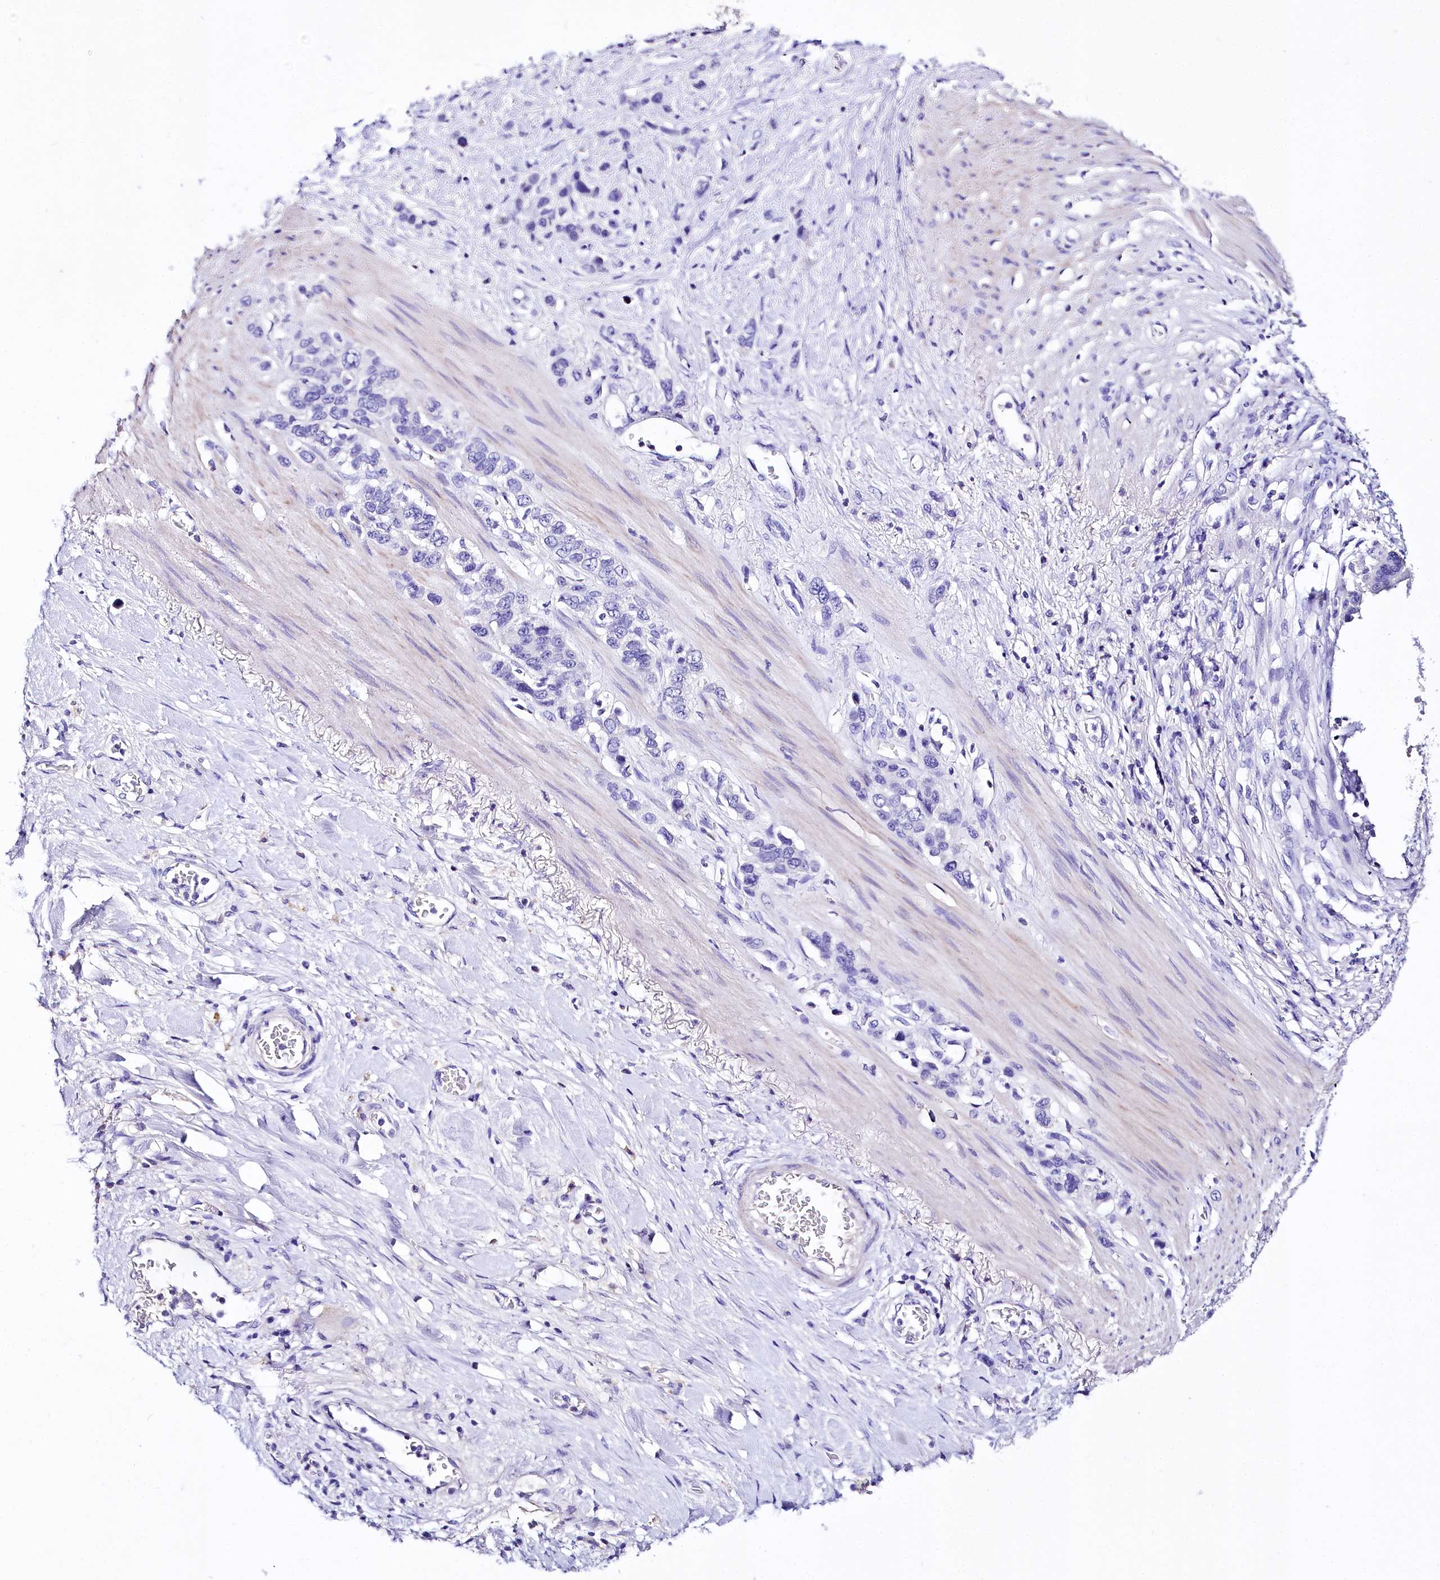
{"staining": {"intensity": "negative", "quantity": "none", "location": "none"}, "tissue": "stomach cancer", "cell_type": "Tumor cells", "image_type": "cancer", "snomed": [{"axis": "morphology", "description": "Adenocarcinoma, NOS"}, {"axis": "morphology", "description": "Adenocarcinoma, High grade"}, {"axis": "topography", "description": "Stomach, upper"}, {"axis": "topography", "description": "Stomach, lower"}], "caption": "Immunohistochemistry (IHC) image of neoplastic tissue: human adenocarcinoma (high-grade) (stomach) stained with DAB (3,3'-diaminobenzidine) reveals no significant protein positivity in tumor cells. The staining is performed using DAB brown chromogen with nuclei counter-stained in using hematoxylin.", "gene": "A2ML1", "patient": {"sex": "female", "age": 65}}